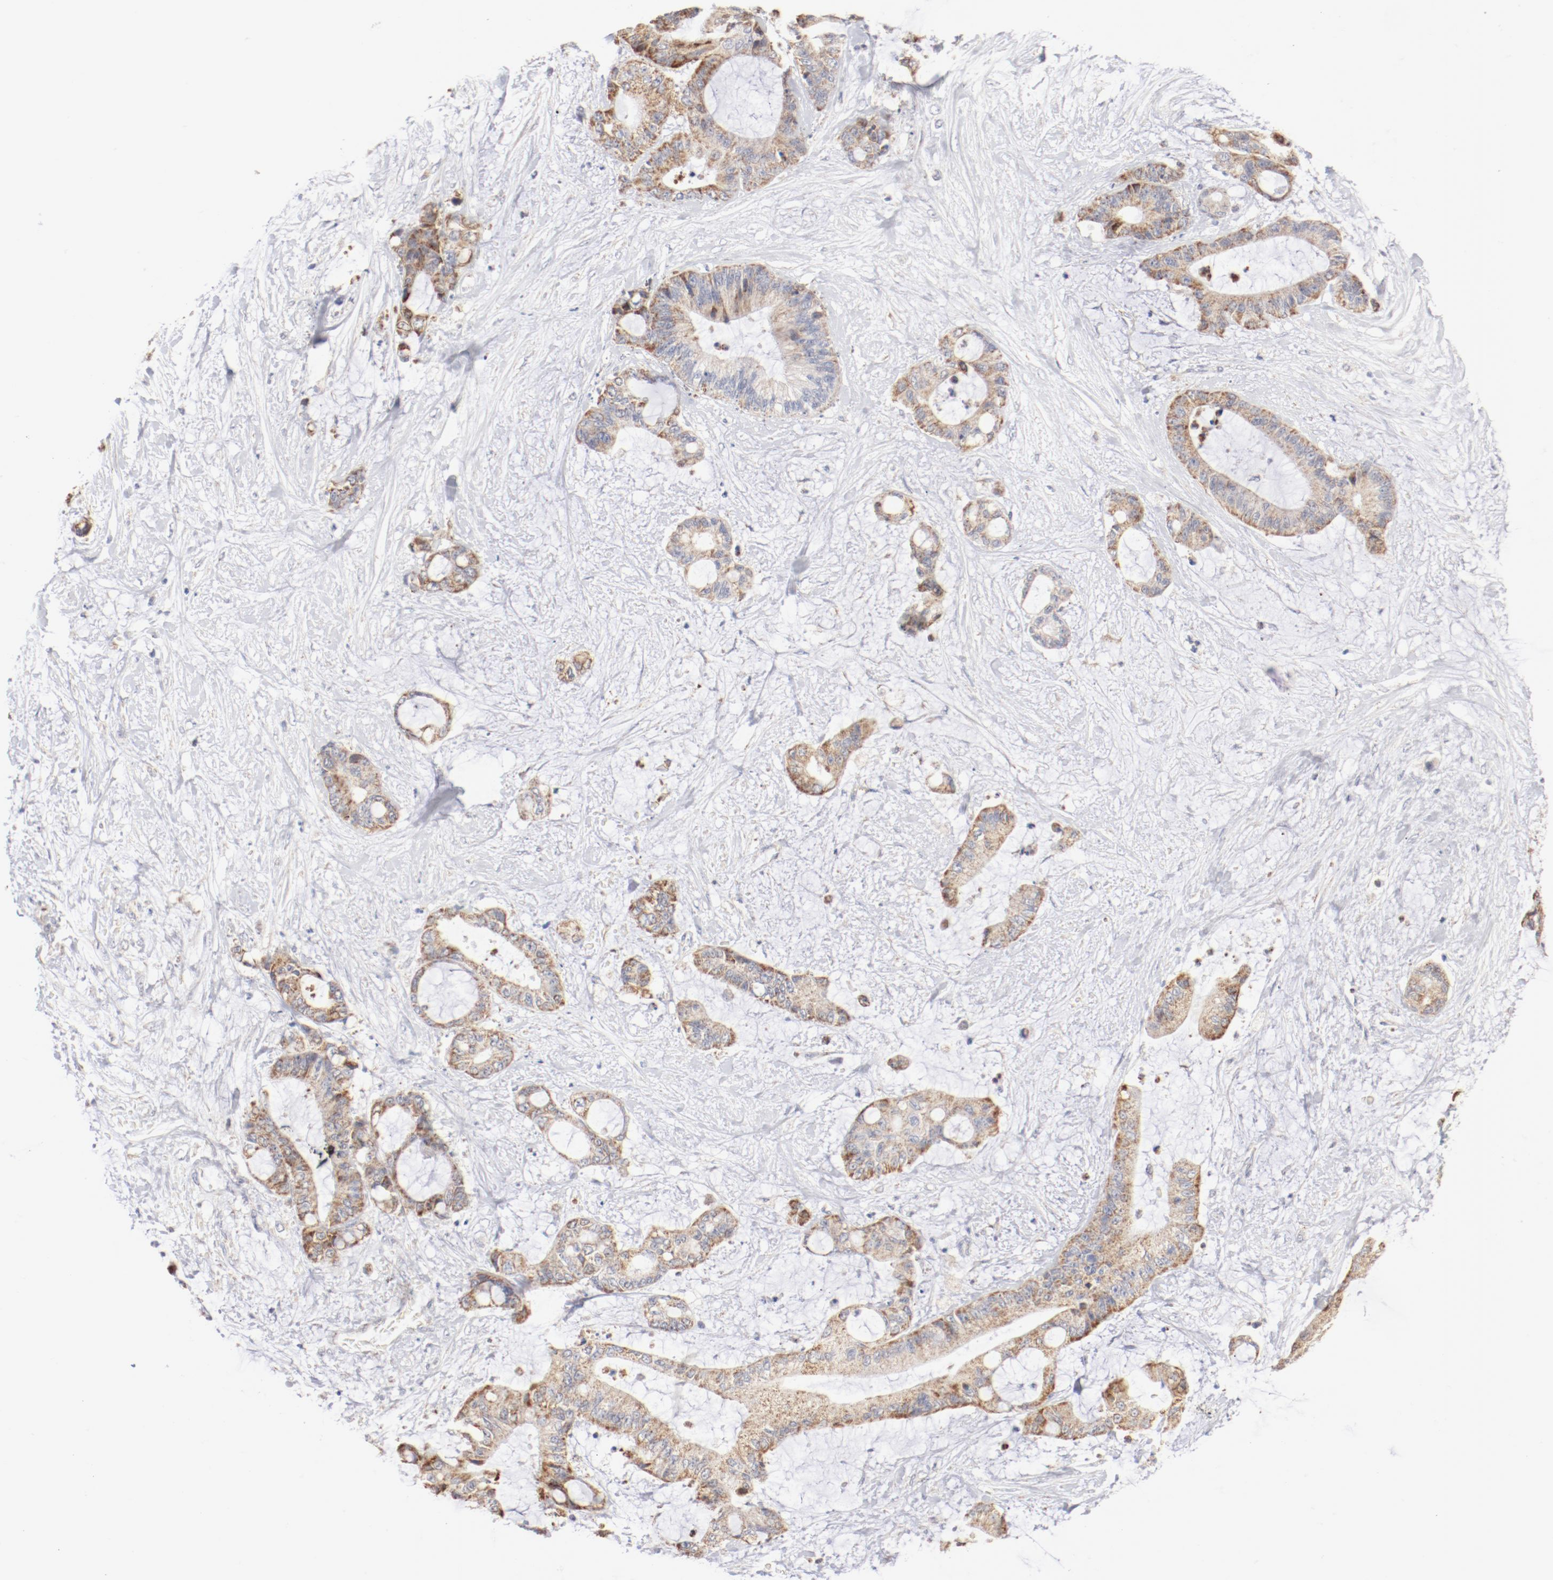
{"staining": {"intensity": "moderate", "quantity": ">75%", "location": "cytoplasmic/membranous"}, "tissue": "liver cancer", "cell_type": "Tumor cells", "image_type": "cancer", "snomed": [{"axis": "morphology", "description": "Cholangiocarcinoma"}, {"axis": "topography", "description": "Liver"}], "caption": "This micrograph displays immunohistochemistry staining of human liver cancer (cholangiocarcinoma), with medium moderate cytoplasmic/membranous expression in approximately >75% of tumor cells.", "gene": "MRPL58", "patient": {"sex": "female", "age": 73}}